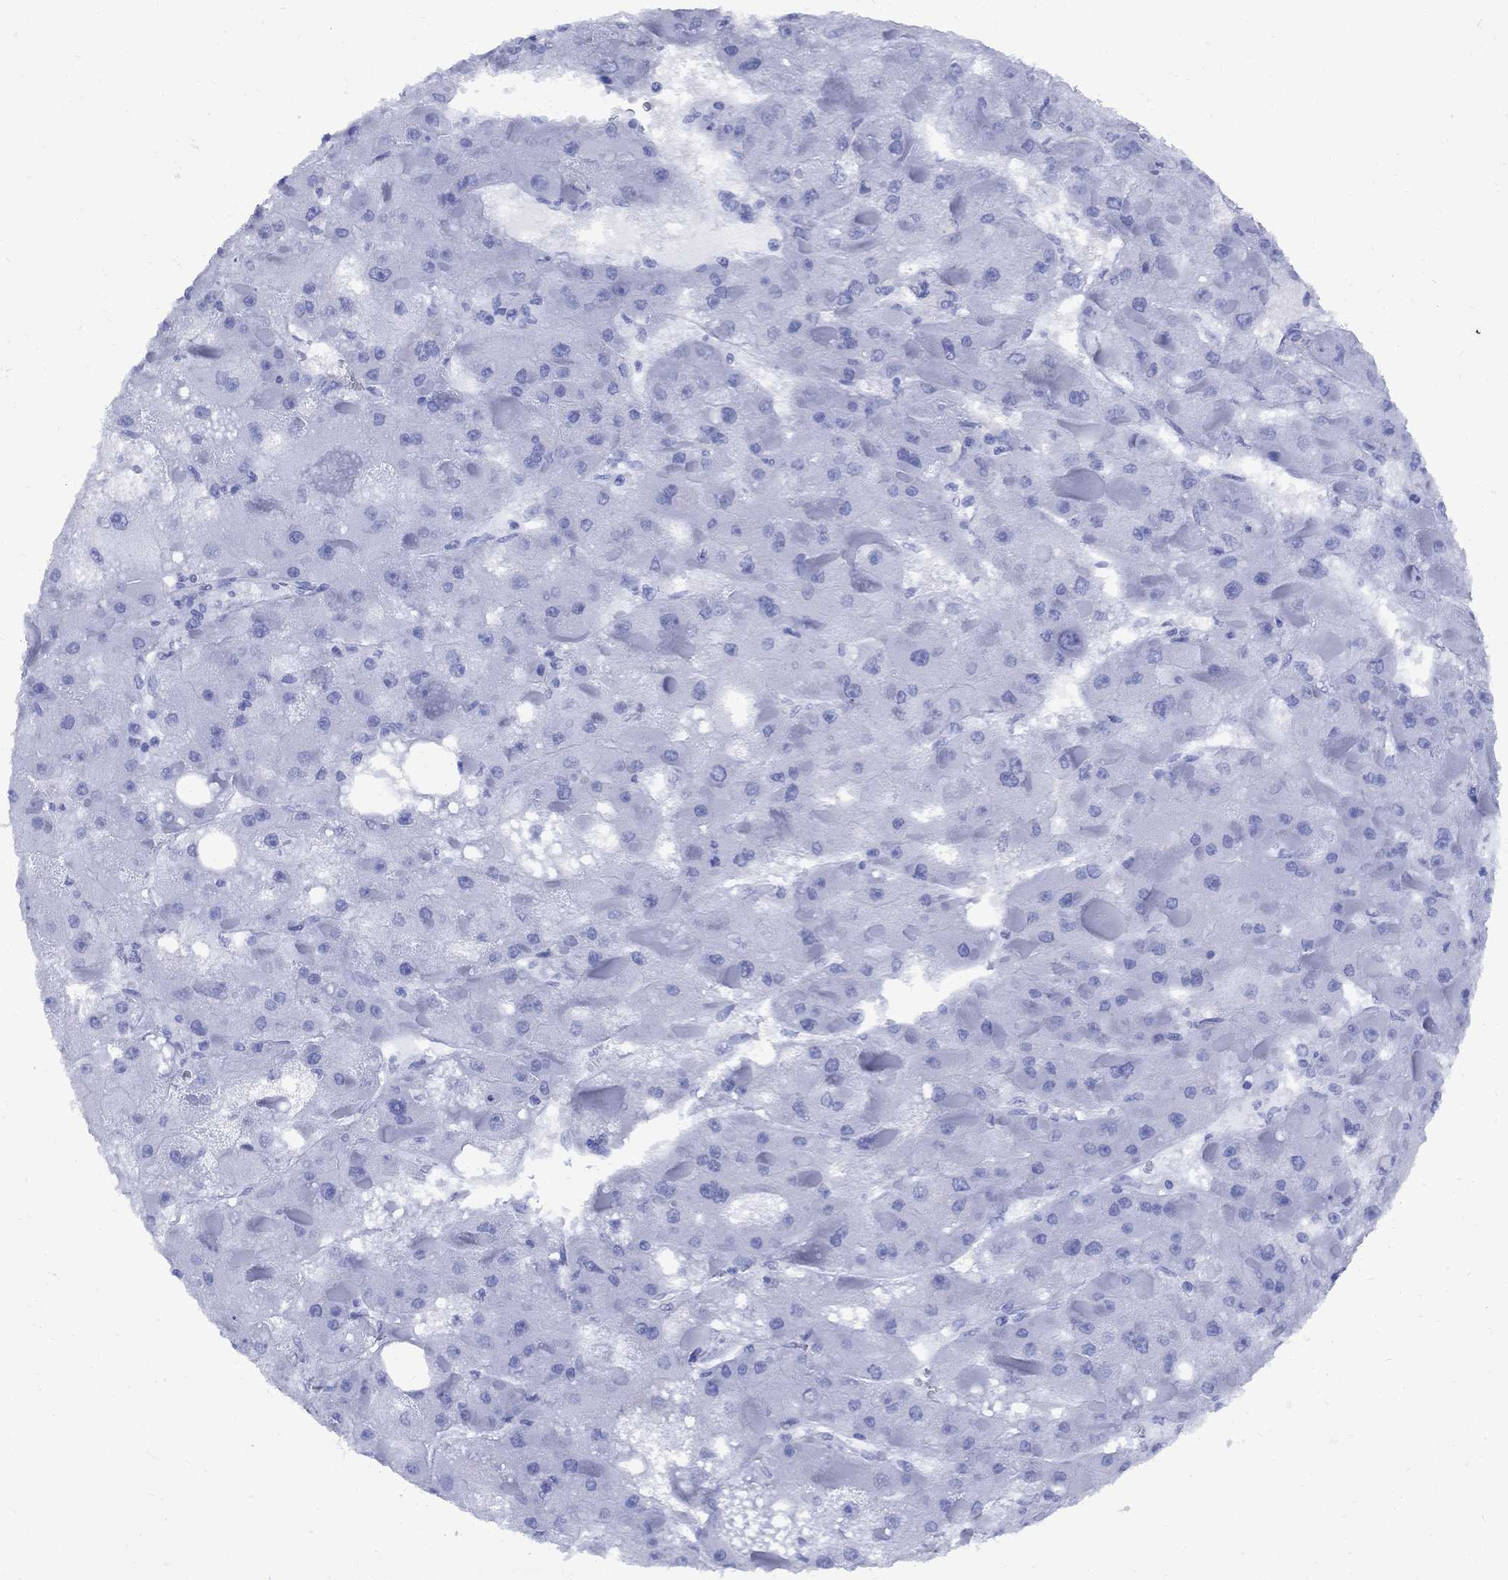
{"staining": {"intensity": "negative", "quantity": "none", "location": "none"}, "tissue": "liver cancer", "cell_type": "Tumor cells", "image_type": "cancer", "snomed": [{"axis": "morphology", "description": "Carcinoma, Hepatocellular, NOS"}, {"axis": "topography", "description": "Liver"}], "caption": "The photomicrograph exhibits no significant positivity in tumor cells of liver cancer. The staining was performed using DAB (3,3'-diaminobenzidine) to visualize the protein expression in brown, while the nuclei were stained in blue with hematoxylin (Magnification: 20x).", "gene": "SMCP", "patient": {"sex": "female", "age": 73}}